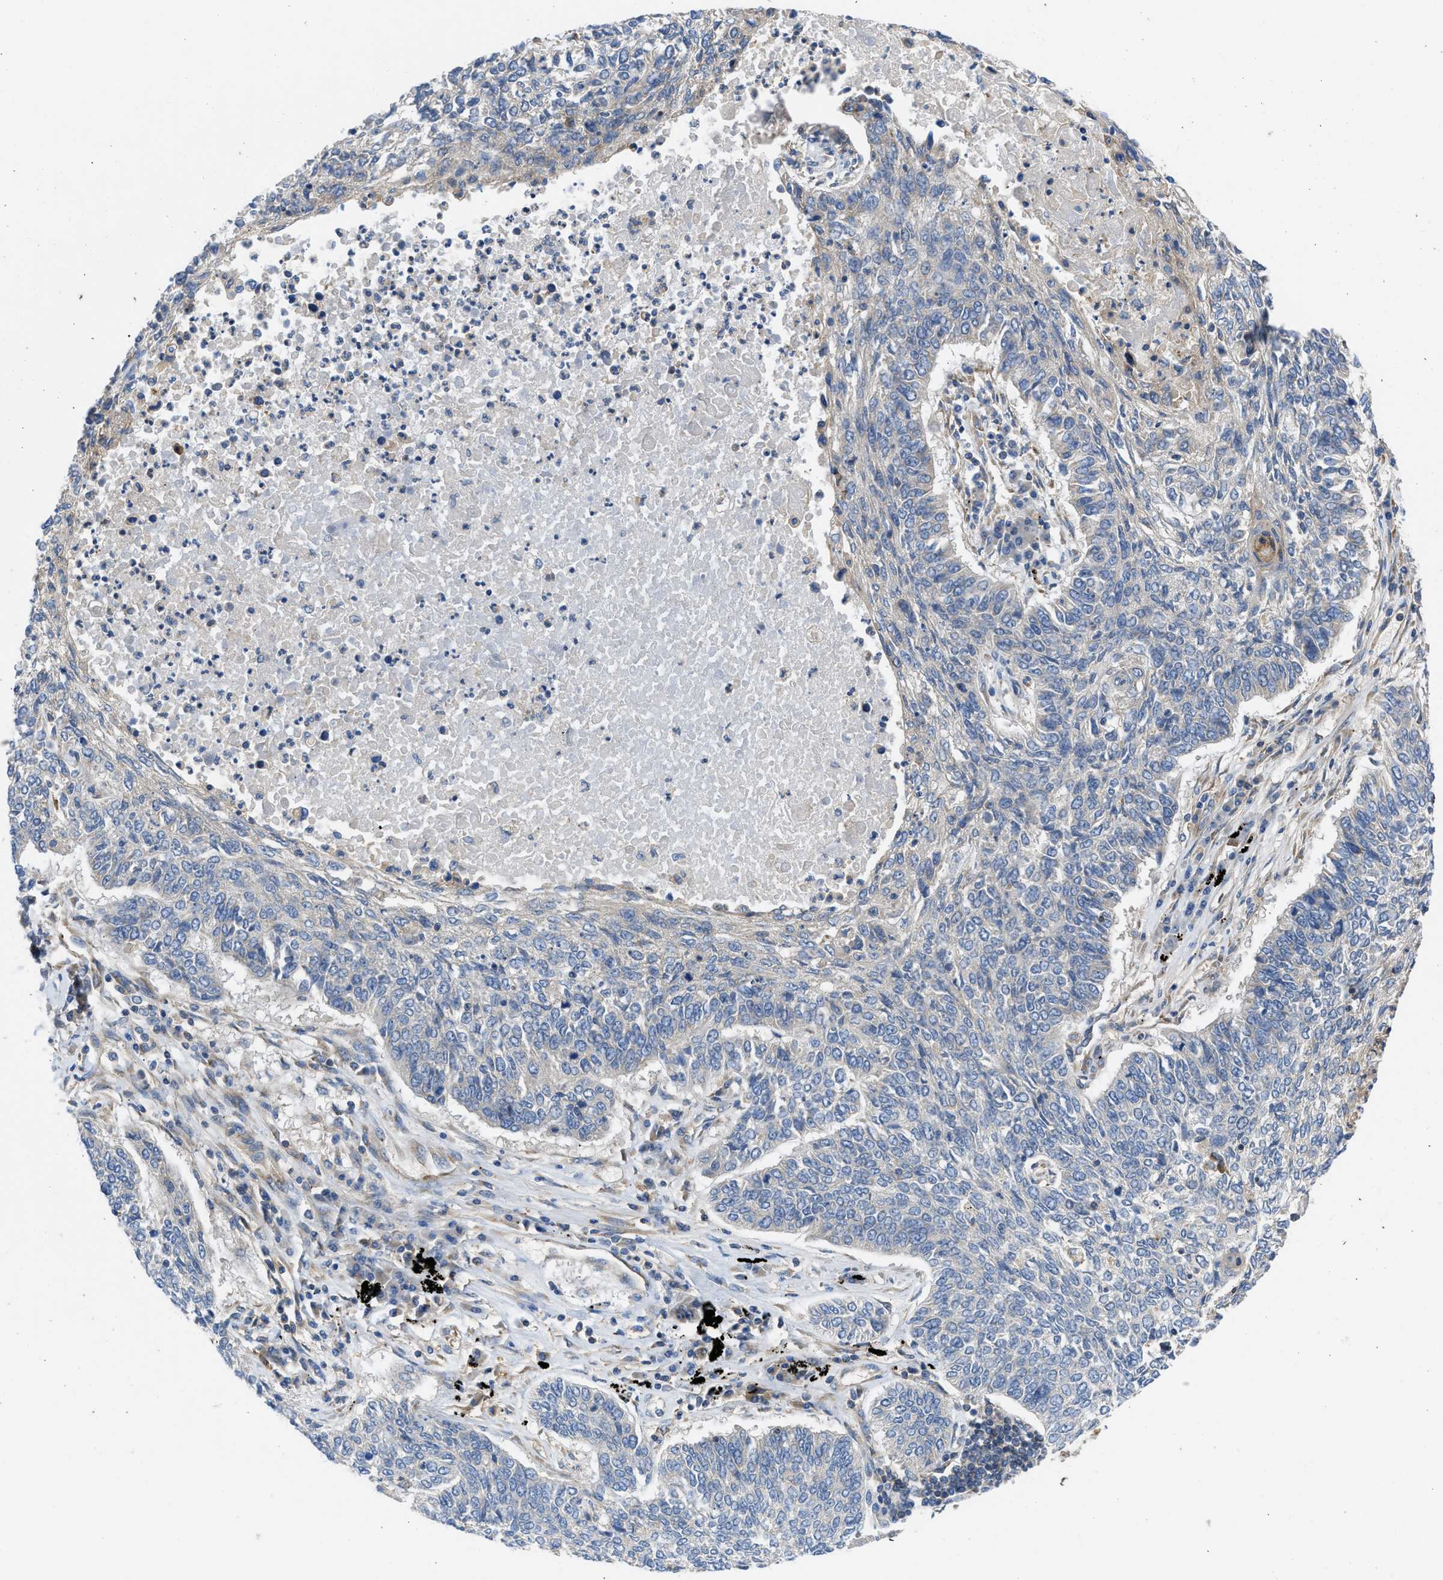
{"staining": {"intensity": "negative", "quantity": "none", "location": "none"}, "tissue": "lung cancer", "cell_type": "Tumor cells", "image_type": "cancer", "snomed": [{"axis": "morphology", "description": "Normal tissue, NOS"}, {"axis": "morphology", "description": "Squamous cell carcinoma, NOS"}, {"axis": "topography", "description": "Cartilage tissue"}, {"axis": "topography", "description": "Bronchus"}, {"axis": "topography", "description": "Lung"}], "caption": "Immunohistochemistry (IHC) photomicrograph of human lung cancer (squamous cell carcinoma) stained for a protein (brown), which shows no staining in tumor cells.", "gene": "CHKB", "patient": {"sex": "female", "age": 49}}